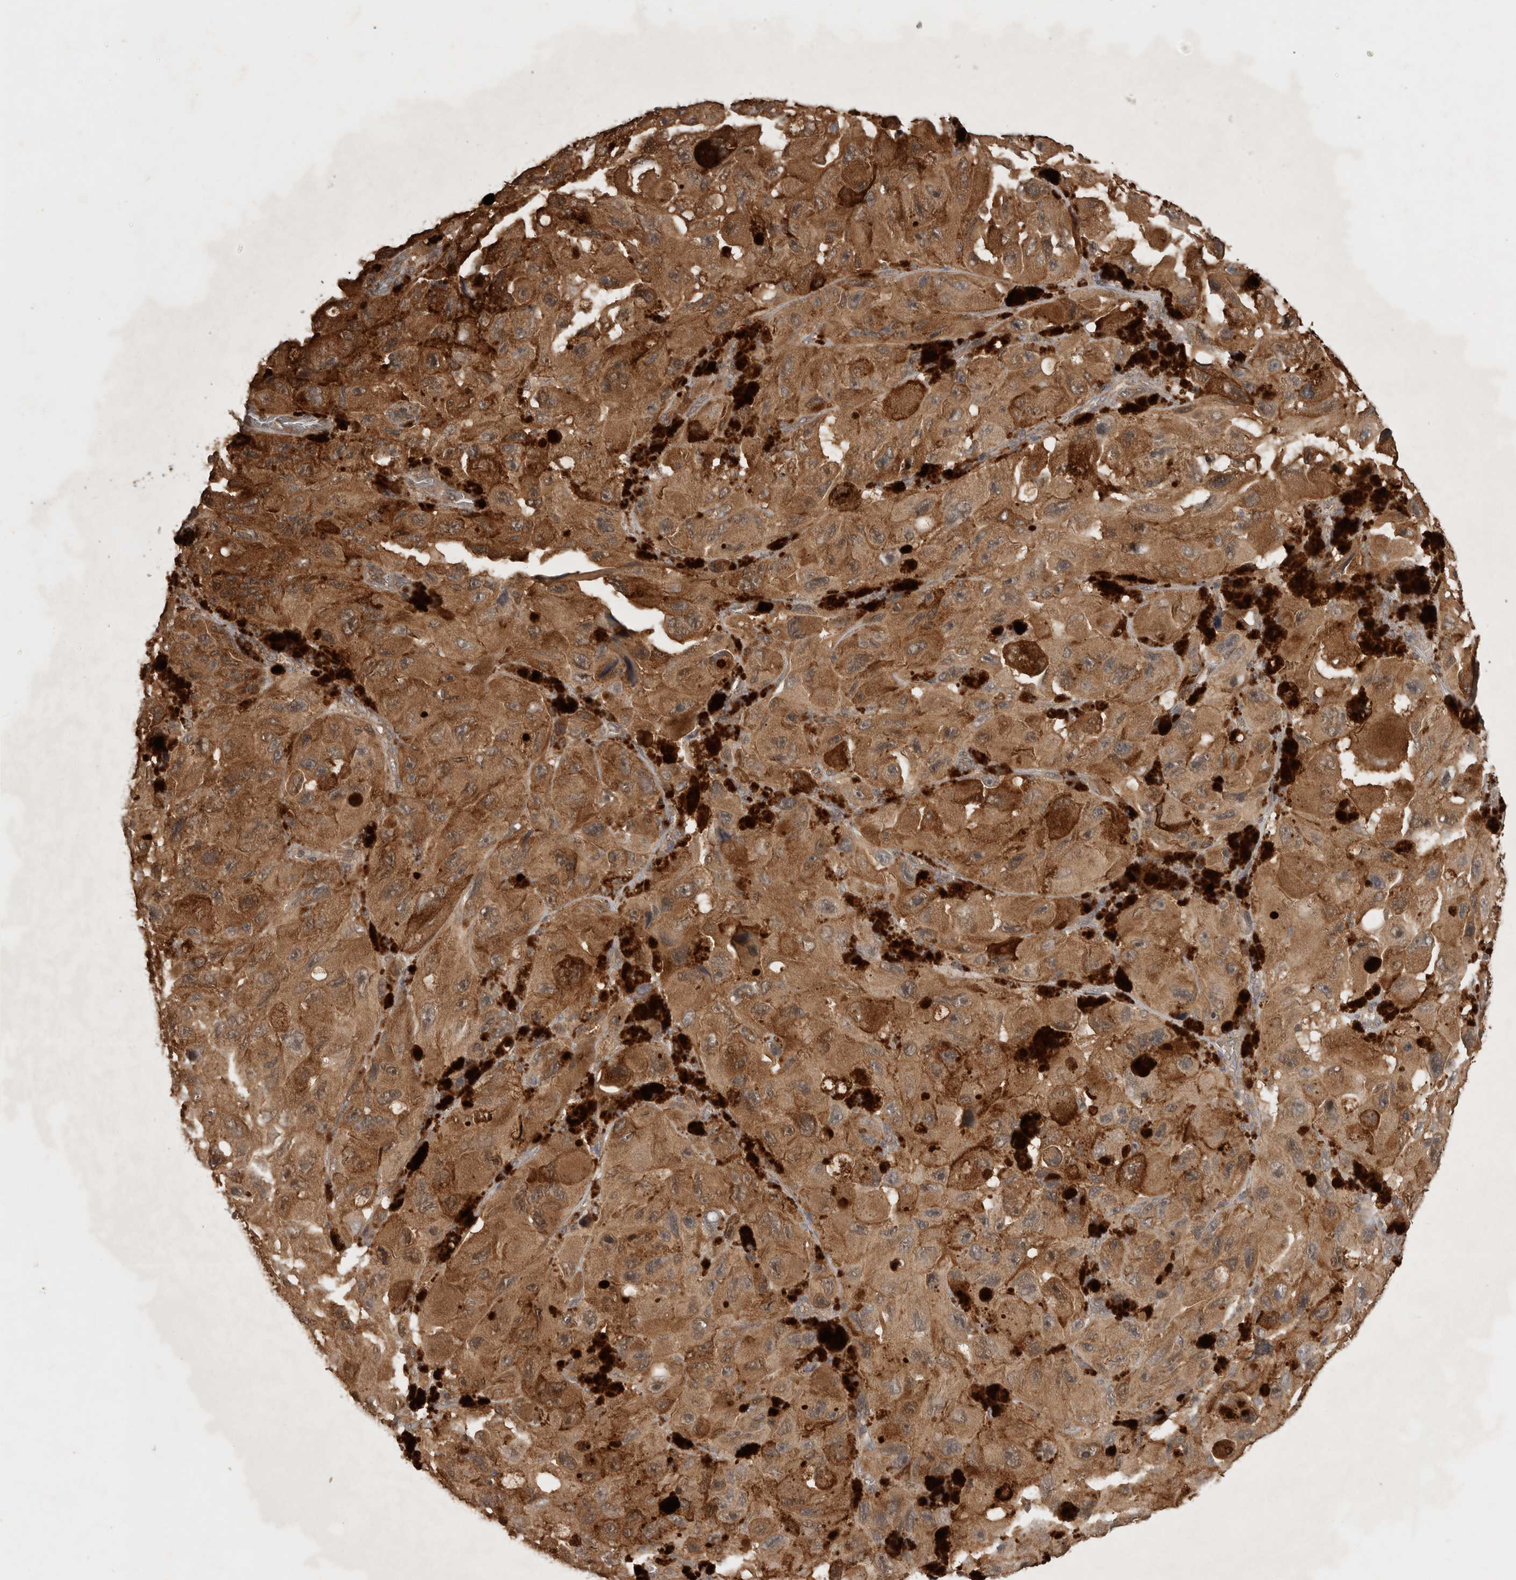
{"staining": {"intensity": "moderate", "quantity": ">75%", "location": "cytoplasmic/membranous"}, "tissue": "melanoma", "cell_type": "Tumor cells", "image_type": "cancer", "snomed": [{"axis": "morphology", "description": "Malignant melanoma, NOS"}, {"axis": "topography", "description": "Skin"}], "caption": "Melanoma was stained to show a protein in brown. There is medium levels of moderate cytoplasmic/membranous staining in approximately >75% of tumor cells.", "gene": "OTUD7B", "patient": {"sex": "female", "age": 73}}